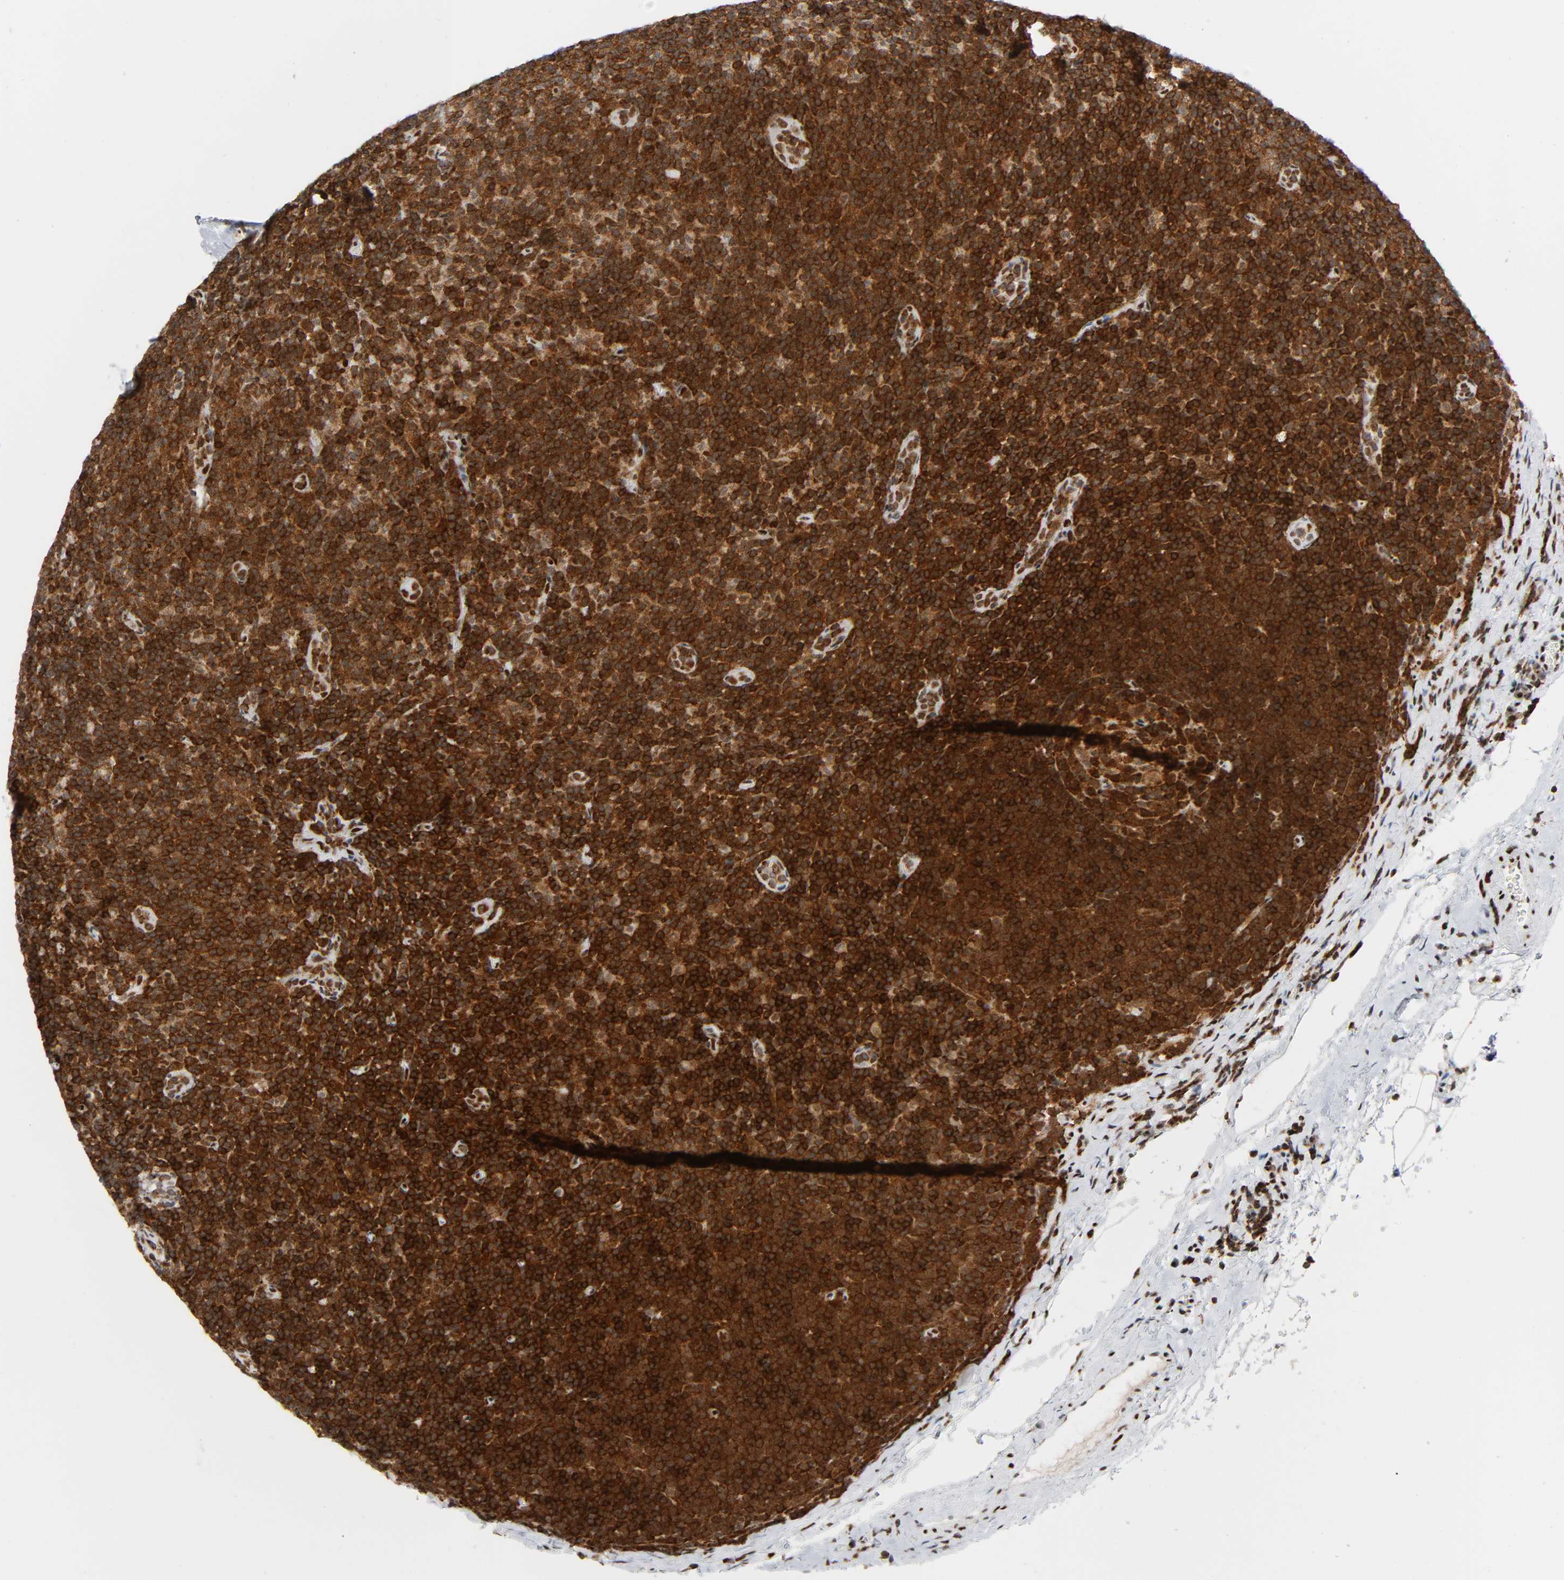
{"staining": {"intensity": "strong", "quantity": ">75%", "location": "cytoplasmic/membranous,nuclear"}, "tissue": "lymphoma", "cell_type": "Tumor cells", "image_type": "cancer", "snomed": [{"axis": "morphology", "description": "Malignant lymphoma, non-Hodgkin's type, Low grade"}, {"axis": "topography", "description": "Lymph node"}], "caption": "Human low-grade malignant lymphoma, non-Hodgkin's type stained with a protein marker demonstrates strong staining in tumor cells.", "gene": "WAS", "patient": {"sex": "male", "age": 70}}